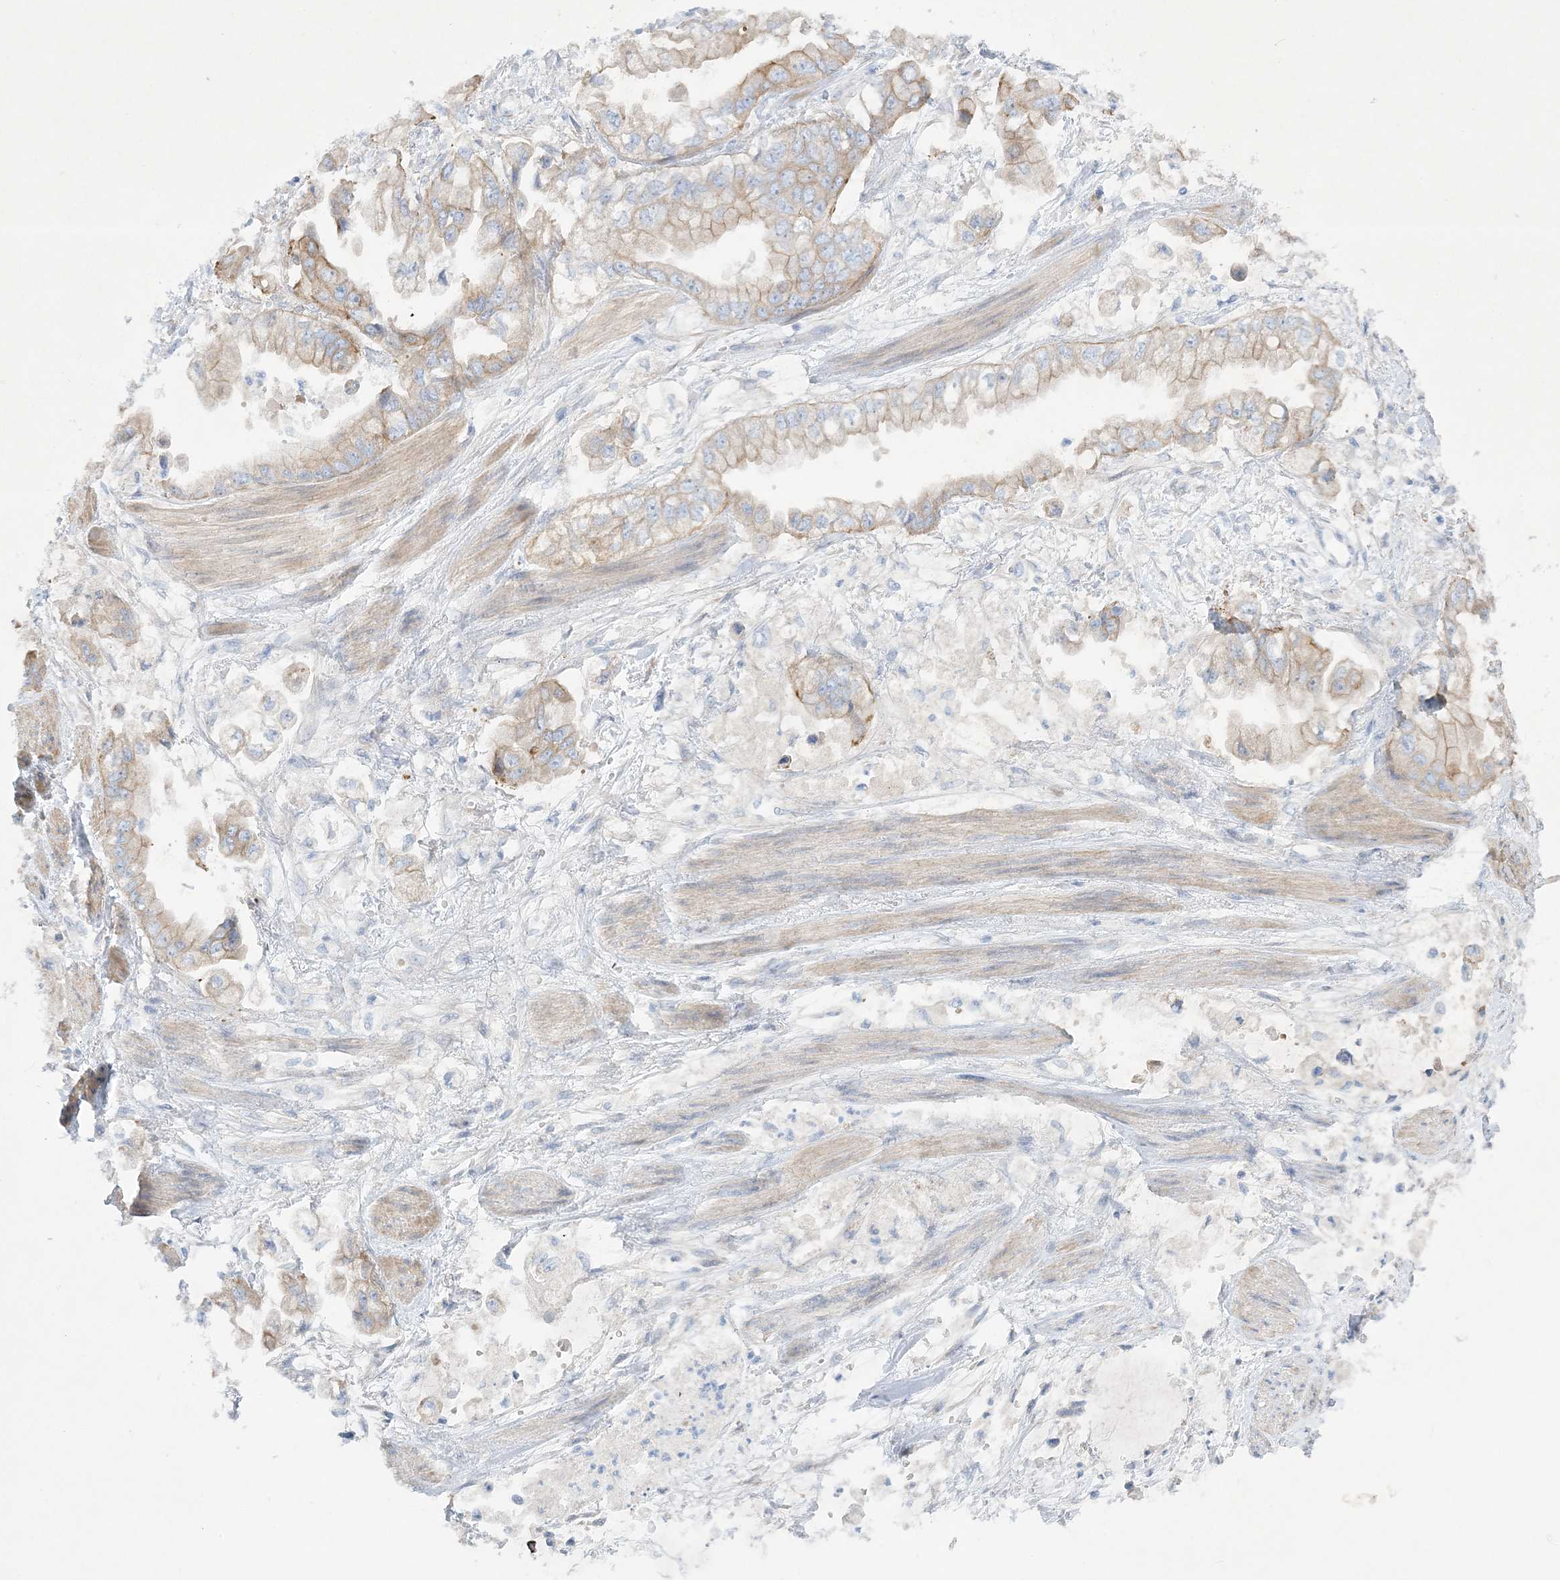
{"staining": {"intensity": "weak", "quantity": ">75%", "location": "cytoplasmic/membranous"}, "tissue": "stomach cancer", "cell_type": "Tumor cells", "image_type": "cancer", "snomed": [{"axis": "morphology", "description": "Adenocarcinoma, NOS"}, {"axis": "topography", "description": "Stomach"}], "caption": "The micrograph demonstrates a brown stain indicating the presence of a protein in the cytoplasmic/membranous of tumor cells in adenocarcinoma (stomach).", "gene": "FARSB", "patient": {"sex": "male", "age": 62}}